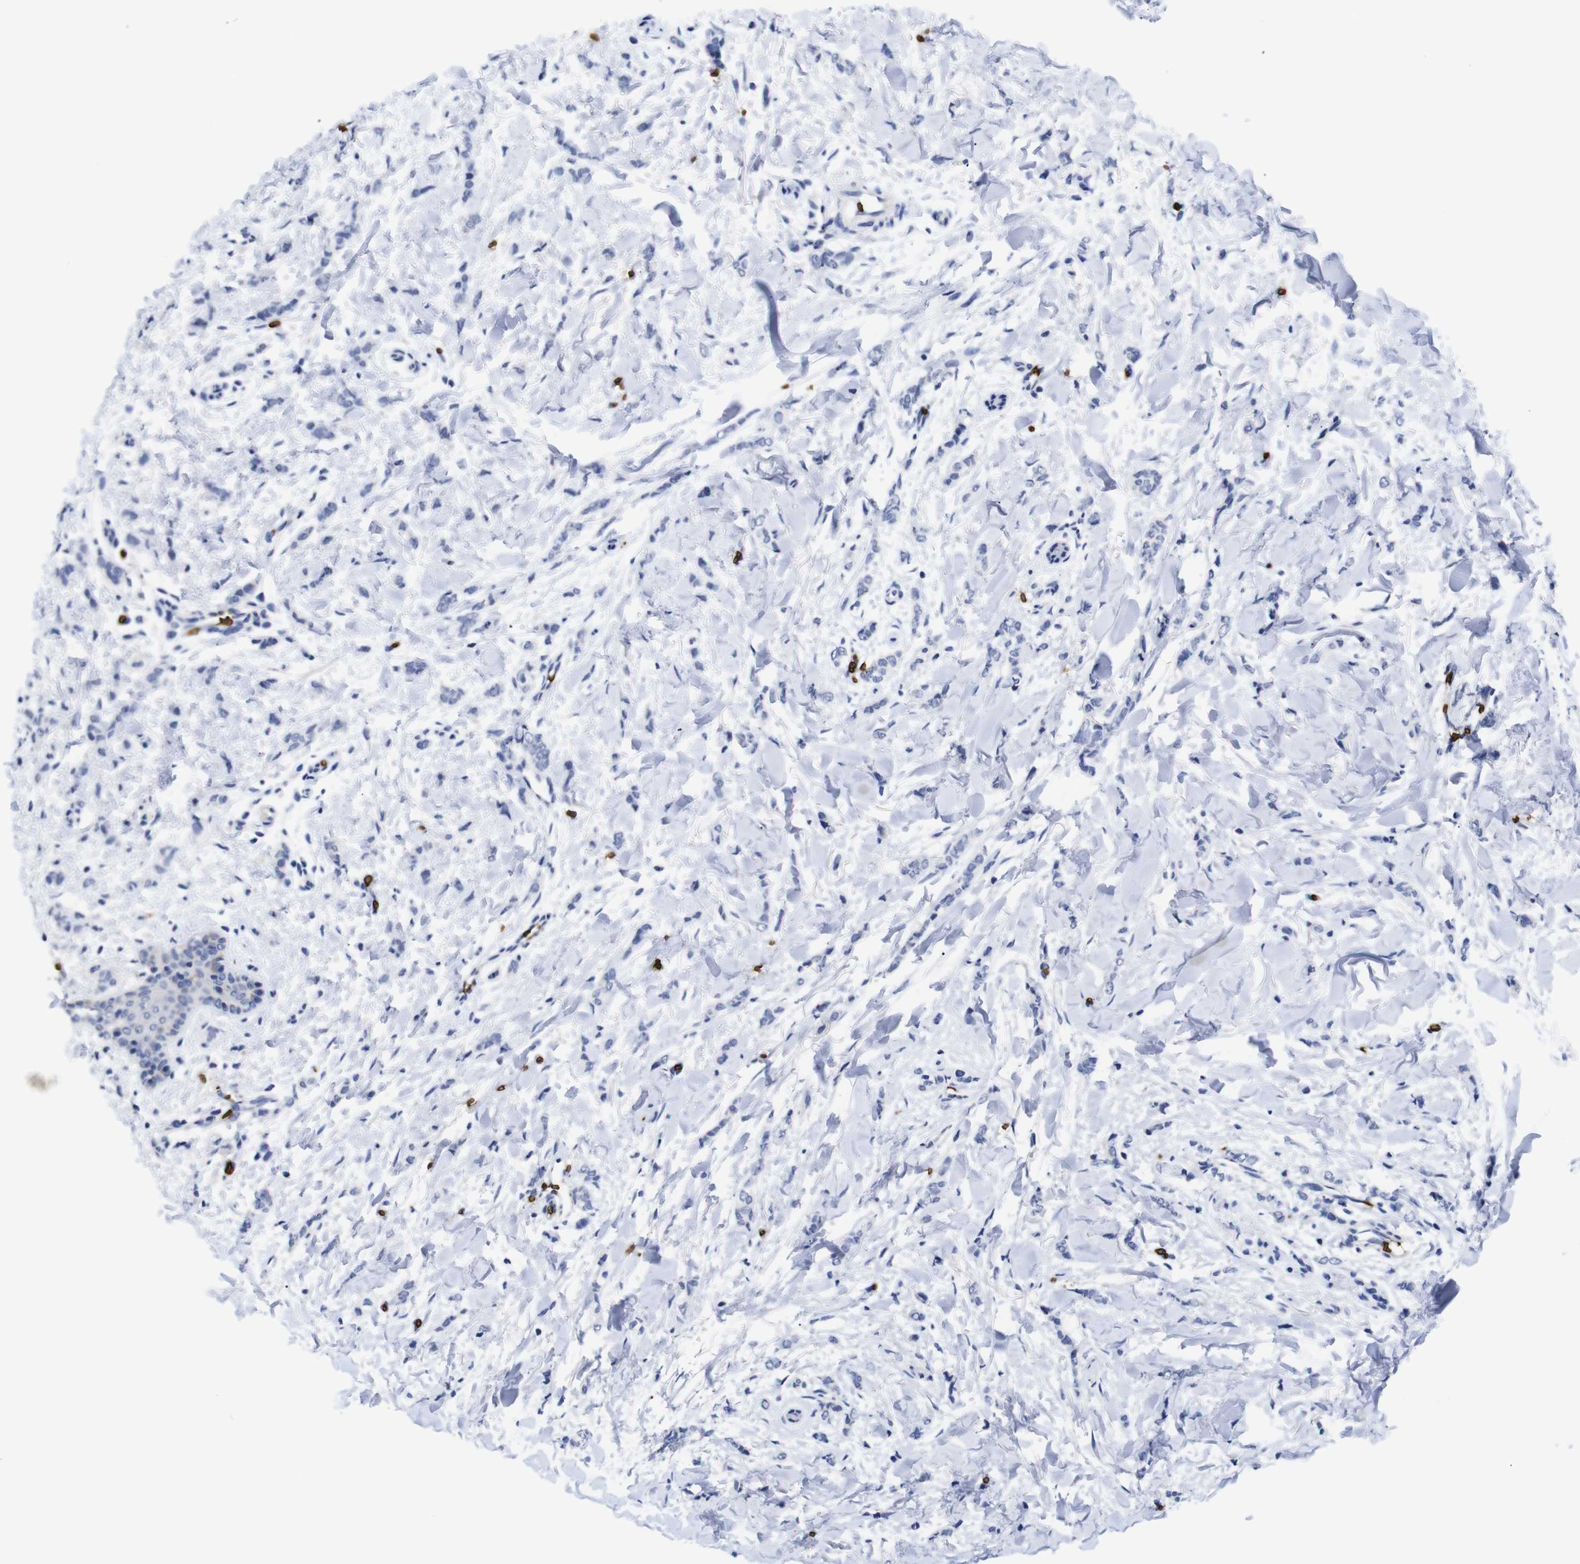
{"staining": {"intensity": "negative", "quantity": "none", "location": "none"}, "tissue": "breast cancer", "cell_type": "Tumor cells", "image_type": "cancer", "snomed": [{"axis": "morphology", "description": "Lobular carcinoma"}, {"axis": "topography", "description": "Skin"}, {"axis": "topography", "description": "Breast"}], "caption": "A photomicrograph of human lobular carcinoma (breast) is negative for staining in tumor cells. Brightfield microscopy of IHC stained with DAB (3,3'-diaminobenzidine) (brown) and hematoxylin (blue), captured at high magnification.", "gene": "S1PR2", "patient": {"sex": "female", "age": 46}}